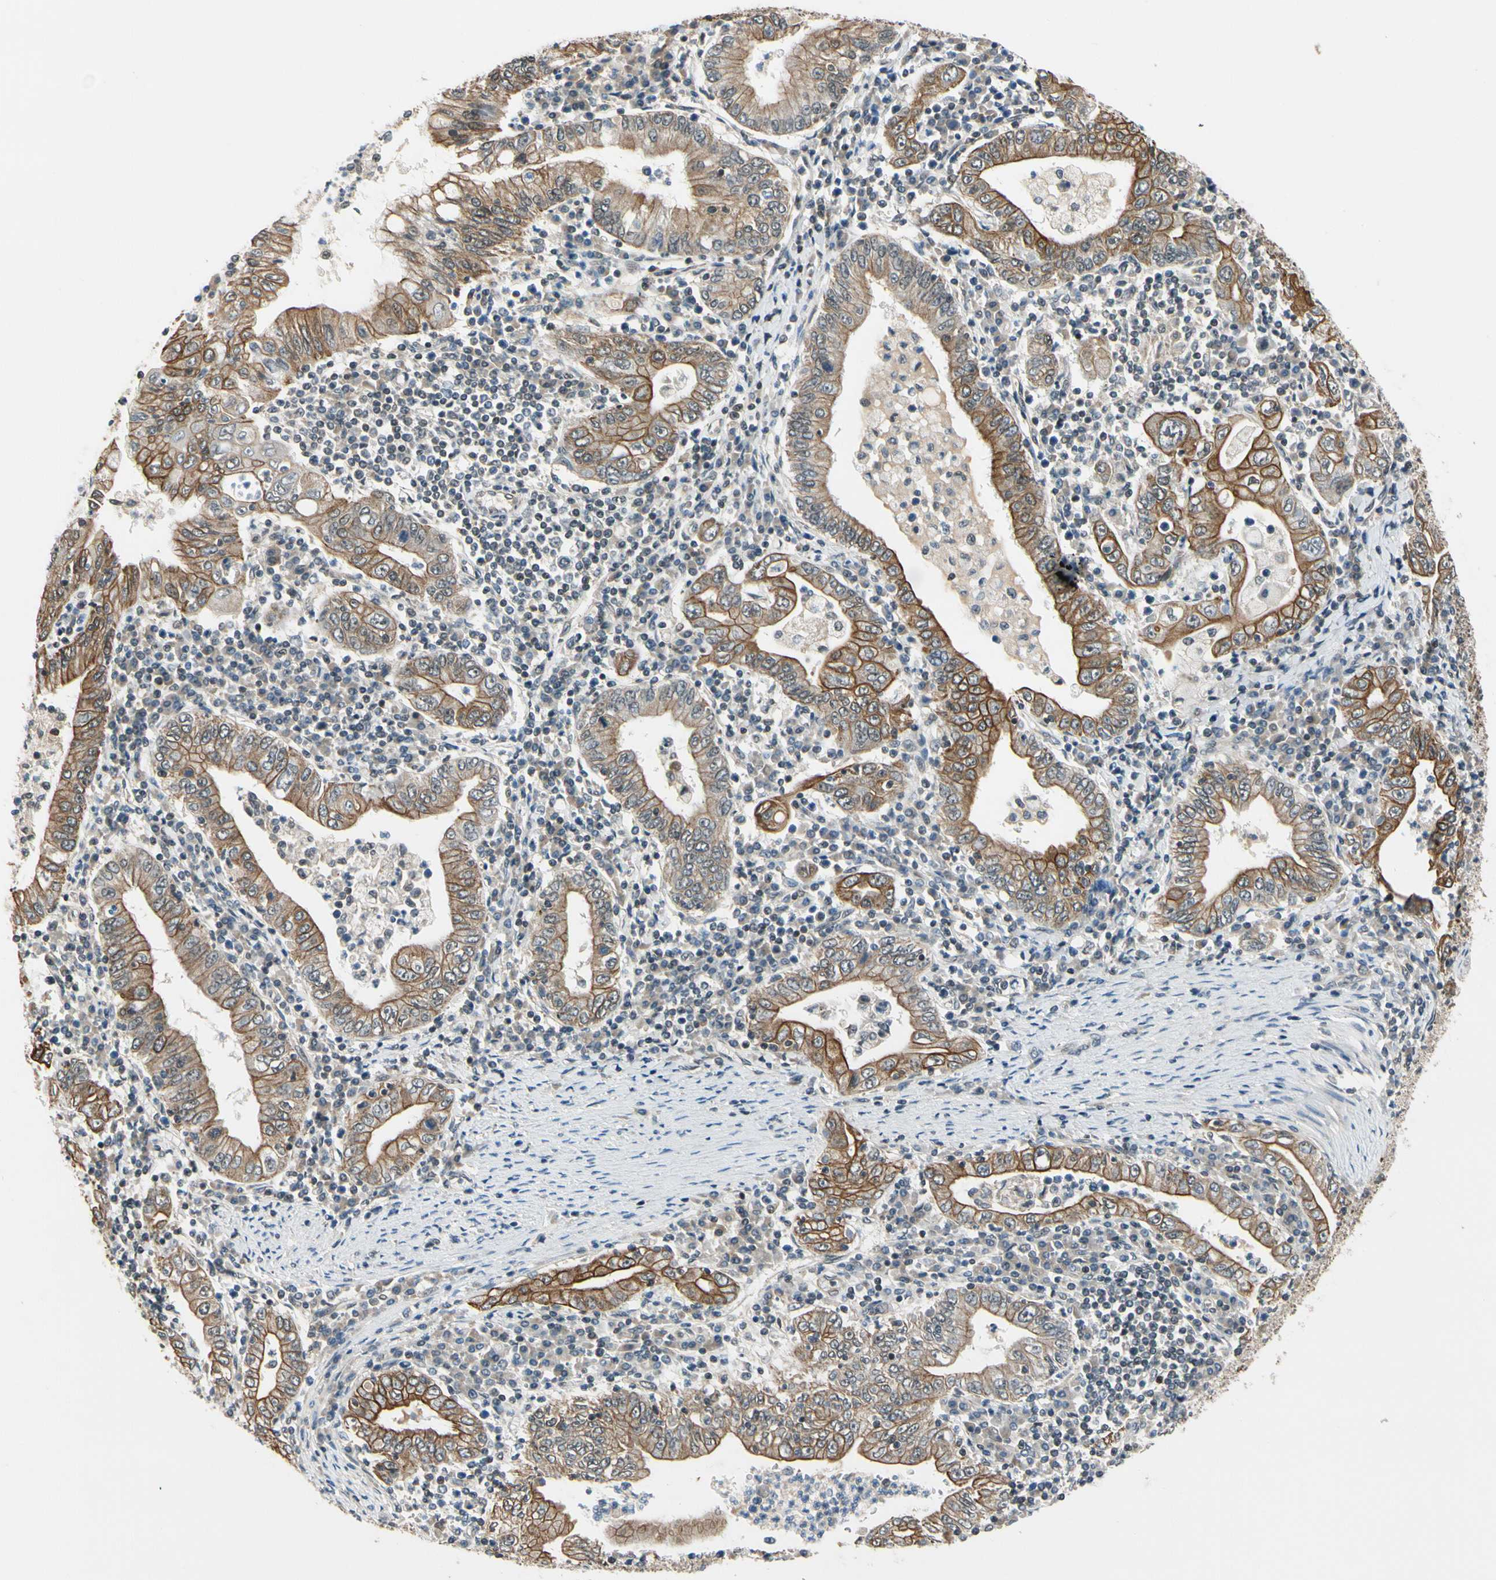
{"staining": {"intensity": "moderate", "quantity": ">75%", "location": "cytoplasmic/membranous"}, "tissue": "stomach cancer", "cell_type": "Tumor cells", "image_type": "cancer", "snomed": [{"axis": "morphology", "description": "Normal tissue, NOS"}, {"axis": "morphology", "description": "Adenocarcinoma, NOS"}, {"axis": "topography", "description": "Esophagus"}, {"axis": "topography", "description": "Stomach, upper"}, {"axis": "topography", "description": "Peripheral nerve tissue"}], "caption": "This is a micrograph of immunohistochemistry (IHC) staining of adenocarcinoma (stomach), which shows moderate expression in the cytoplasmic/membranous of tumor cells.", "gene": "TAF12", "patient": {"sex": "male", "age": 62}}